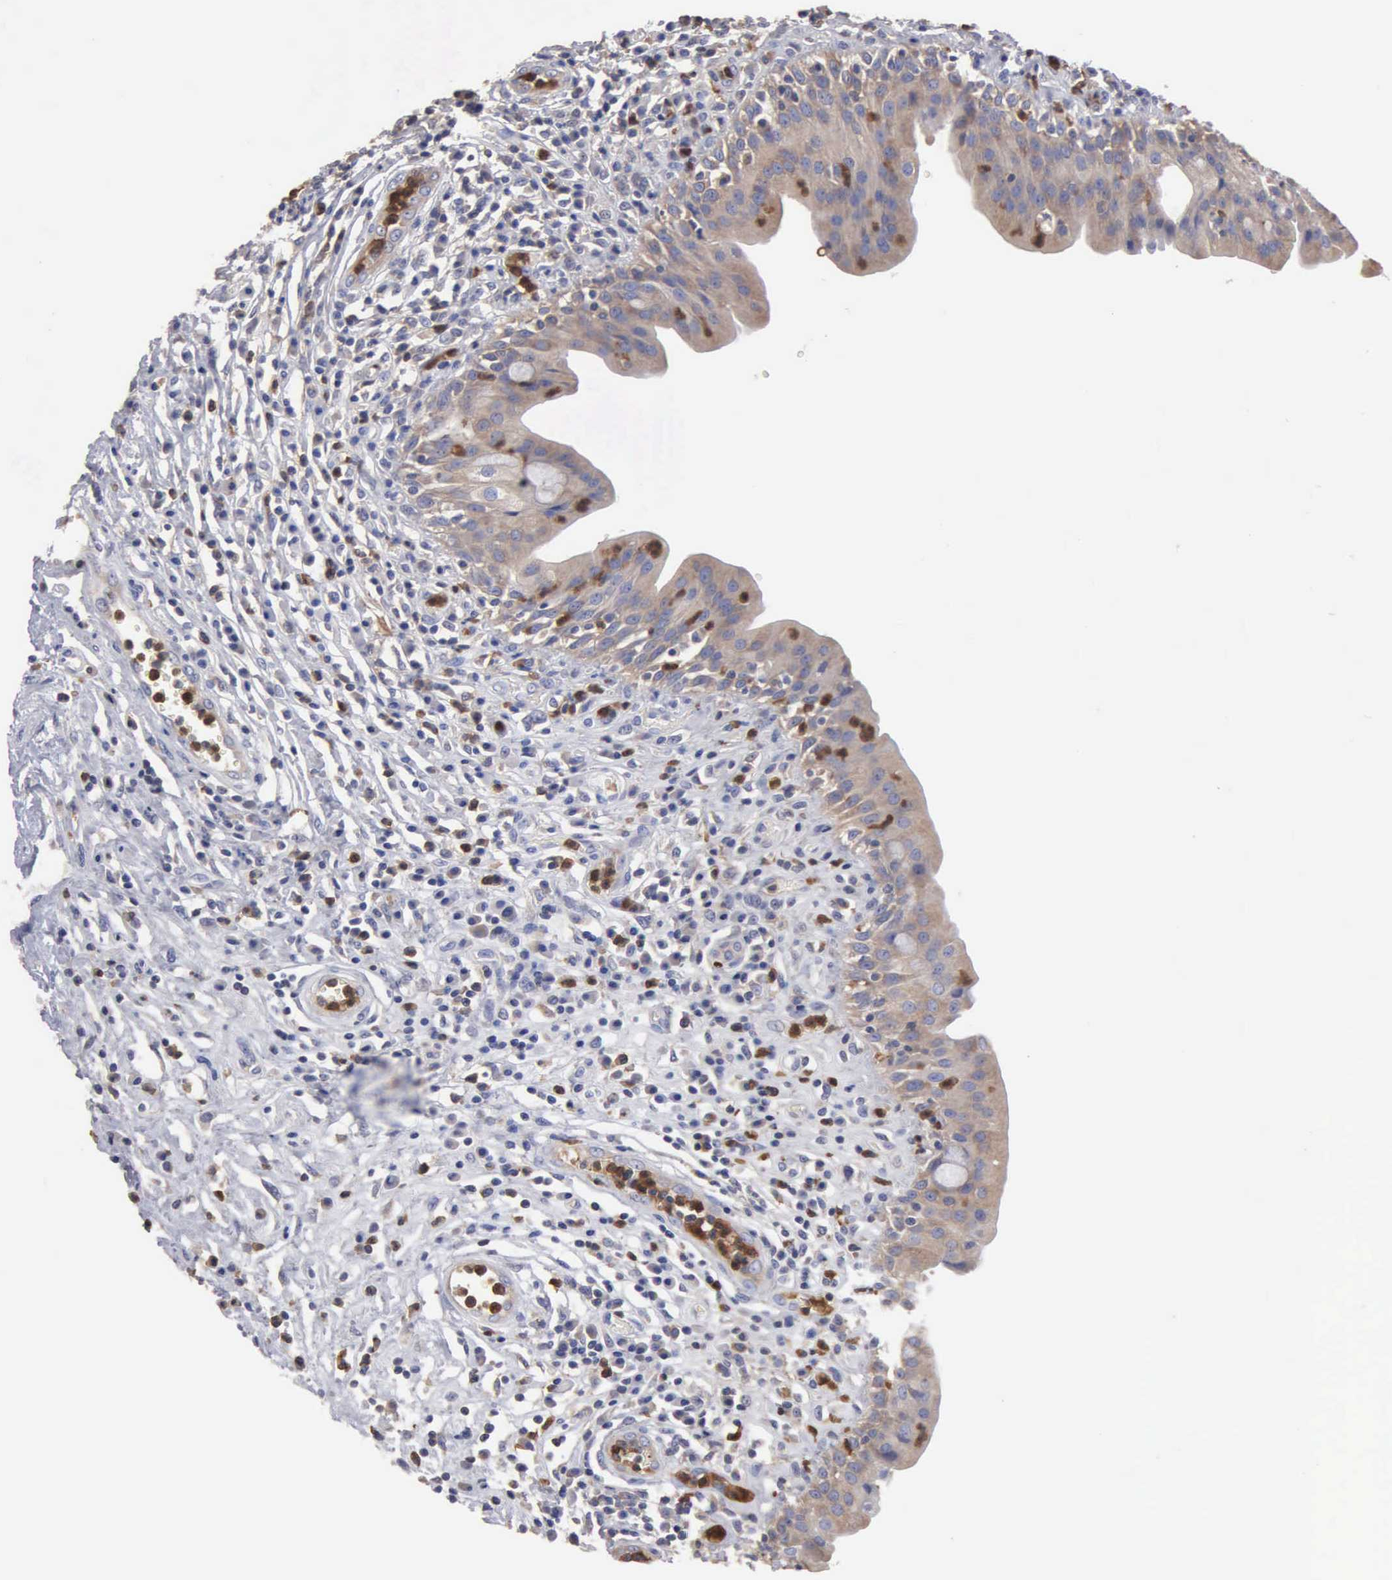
{"staining": {"intensity": "weak", "quantity": "25%-75%", "location": "cytoplasmic/membranous"}, "tissue": "urinary bladder", "cell_type": "Urothelial cells", "image_type": "normal", "snomed": [{"axis": "morphology", "description": "Normal tissue, NOS"}, {"axis": "topography", "description": "Urinary bladder"}], "caption": "Urinary bladder stained with DAB immunohistochemistry displays low levels of weak cytoplasmic/membranous expression in approximately 25%-75% of urothelial cells. (DAB = brown stain, brightfield microscopy at high magnification).", "gene": "G6PD", "patient": {"sex": "female", "age": 85}}